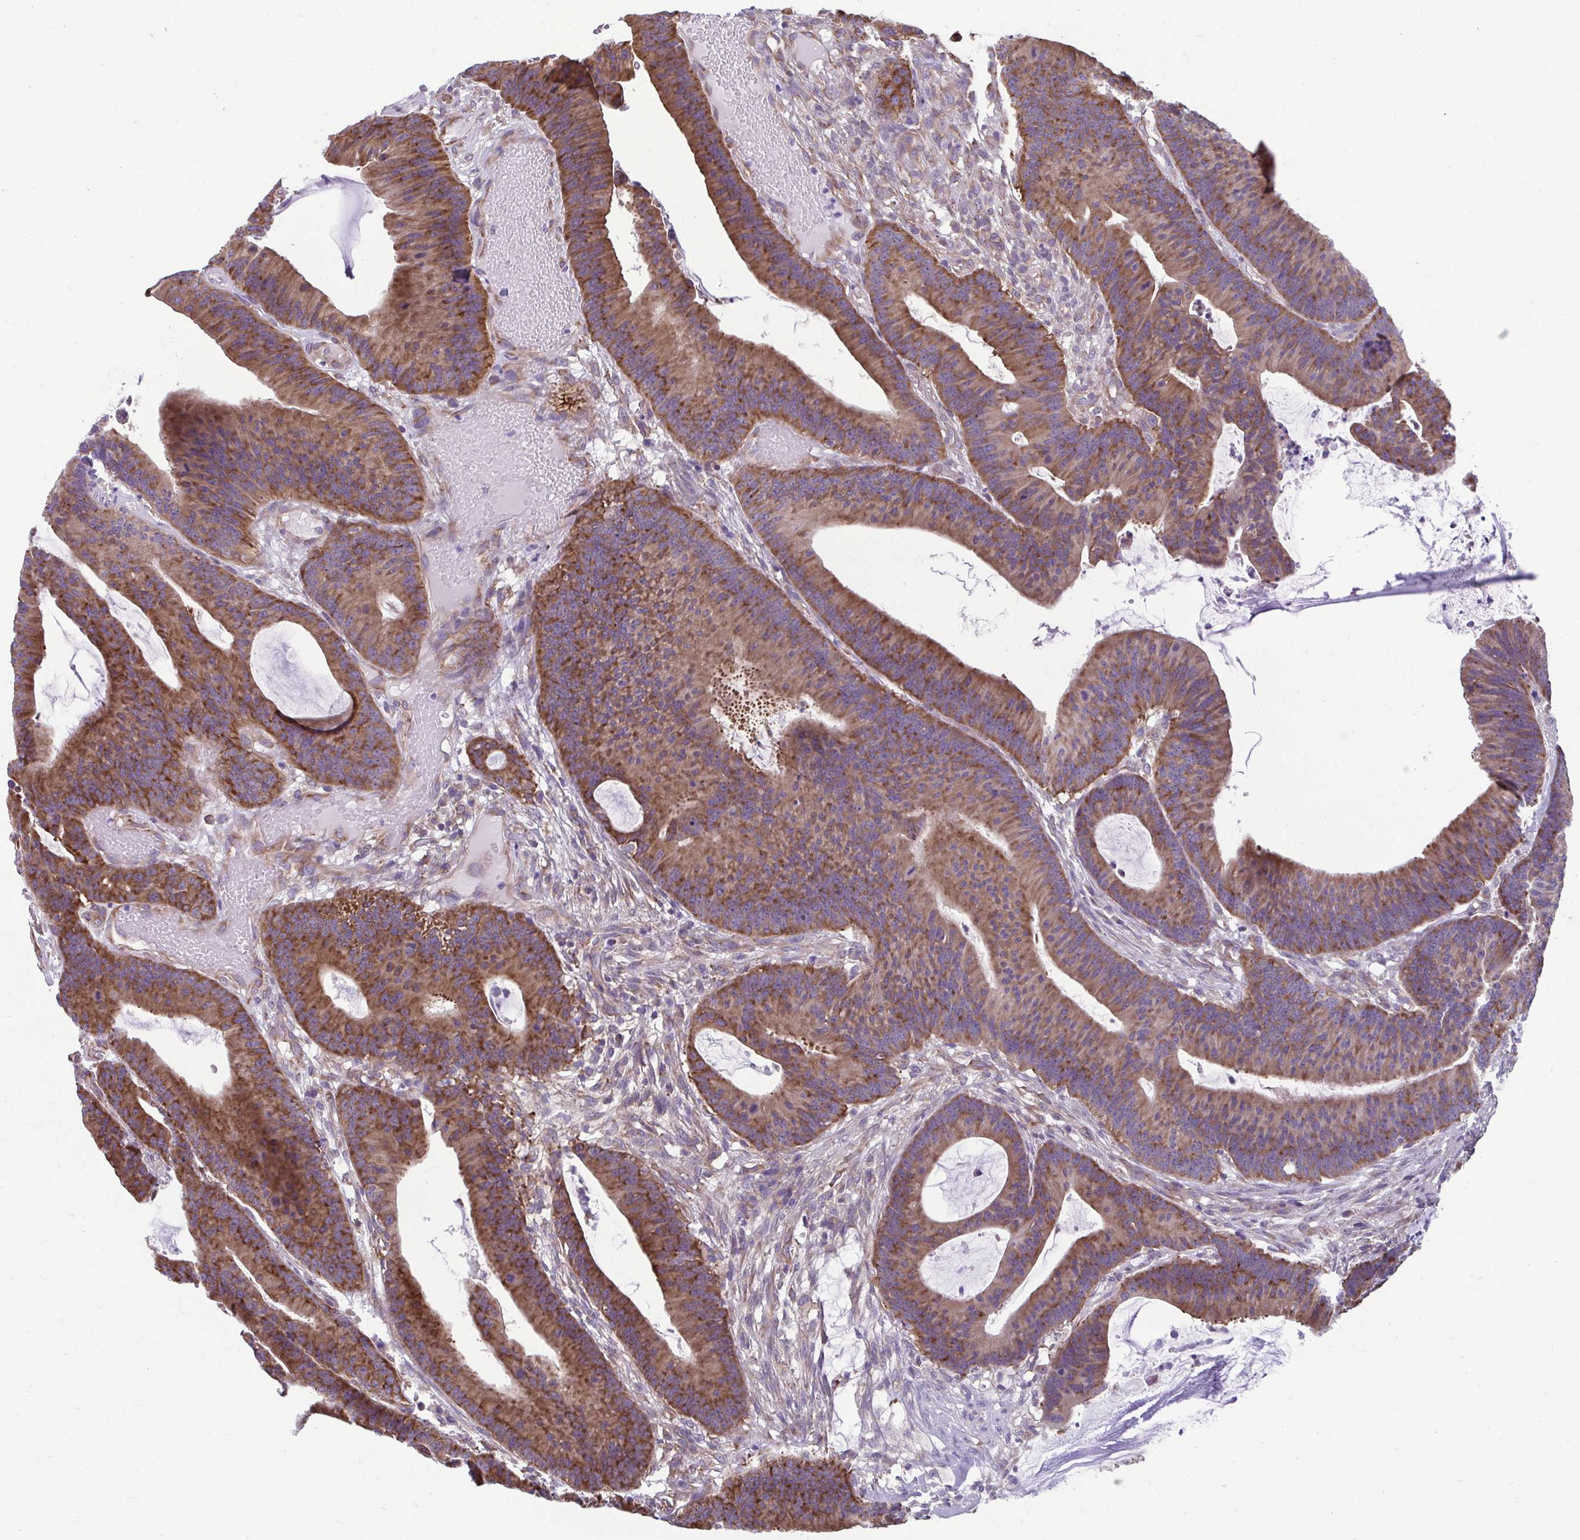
{"staining": {"intensity": "moderate", "quantity": ">75%", "location": "cytoplasmic/membranous"}, "tissue": "colorectal cancer", "cell_type": "Tumor cells", "image_type": "cancer", "snomed": [{"axis": "morphology", "description": "Adenocarcinoma, NOS"}, {"axis": "topography", "description": "Colon"}], "caption": "Colorectal cancer (adenocarcinoma) was stained to show a protein in brown. There is medium levels of moderate cytoplasmic/membranous expression in approximately >75% of tumor cells. Immunohistochemistry stains the protein of interest in brown and the nuclei are stained blue.", "gene": "TMEM108", "patient": {"sex": "female", "age": 78}}